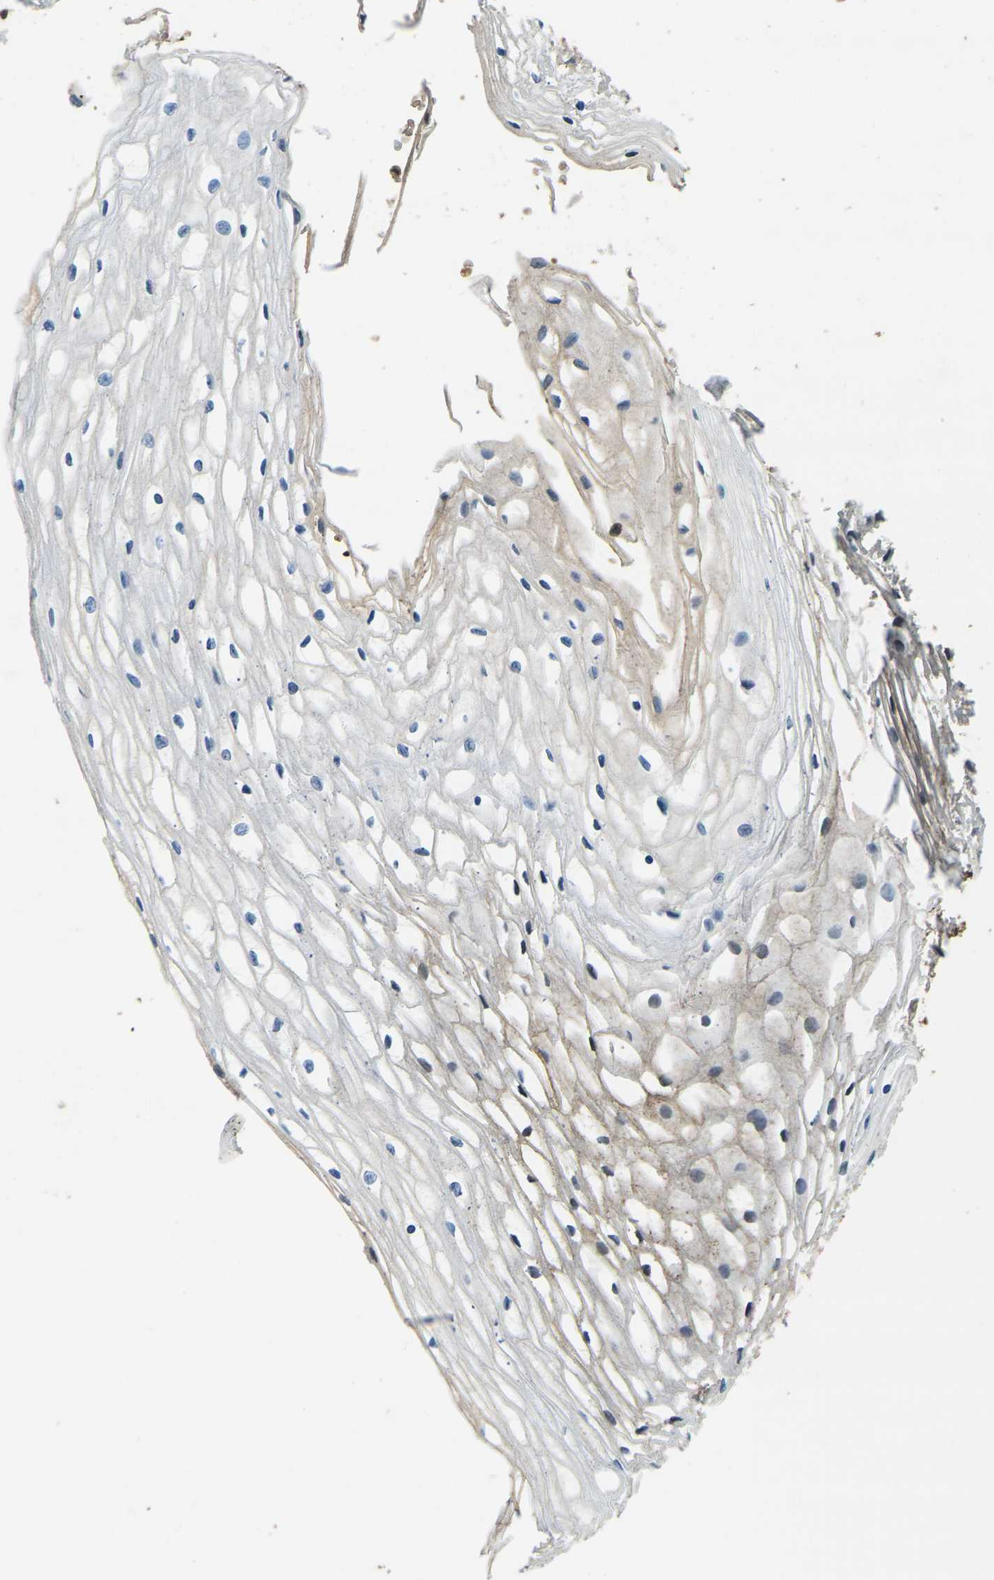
{"staining": {"intensity": "moderate", "quantity": ">75%", "location": "cytoplasmic/membranous"}, "tissue": "cervix", "cell_type": "Glandular cells", "image_type": "normal", "snomed": [{"axis": "morphology", "description": "Normal tissue, NOS"}, {"axis": "topography", "description": "Cervix"}], "caption": "Protein staining demonstrates moderate cytoplasmic/membranous staining in about >75% of glandular cells in unremarkable cervix. (Stains: DAB (3,3'-diaminobenzidine) in brown, nuclei in blue, Microscopy: brightfield microscopy at high magnification).", "gene": "ERGIC1", "patient": {"sex": "female", "age": 77}}